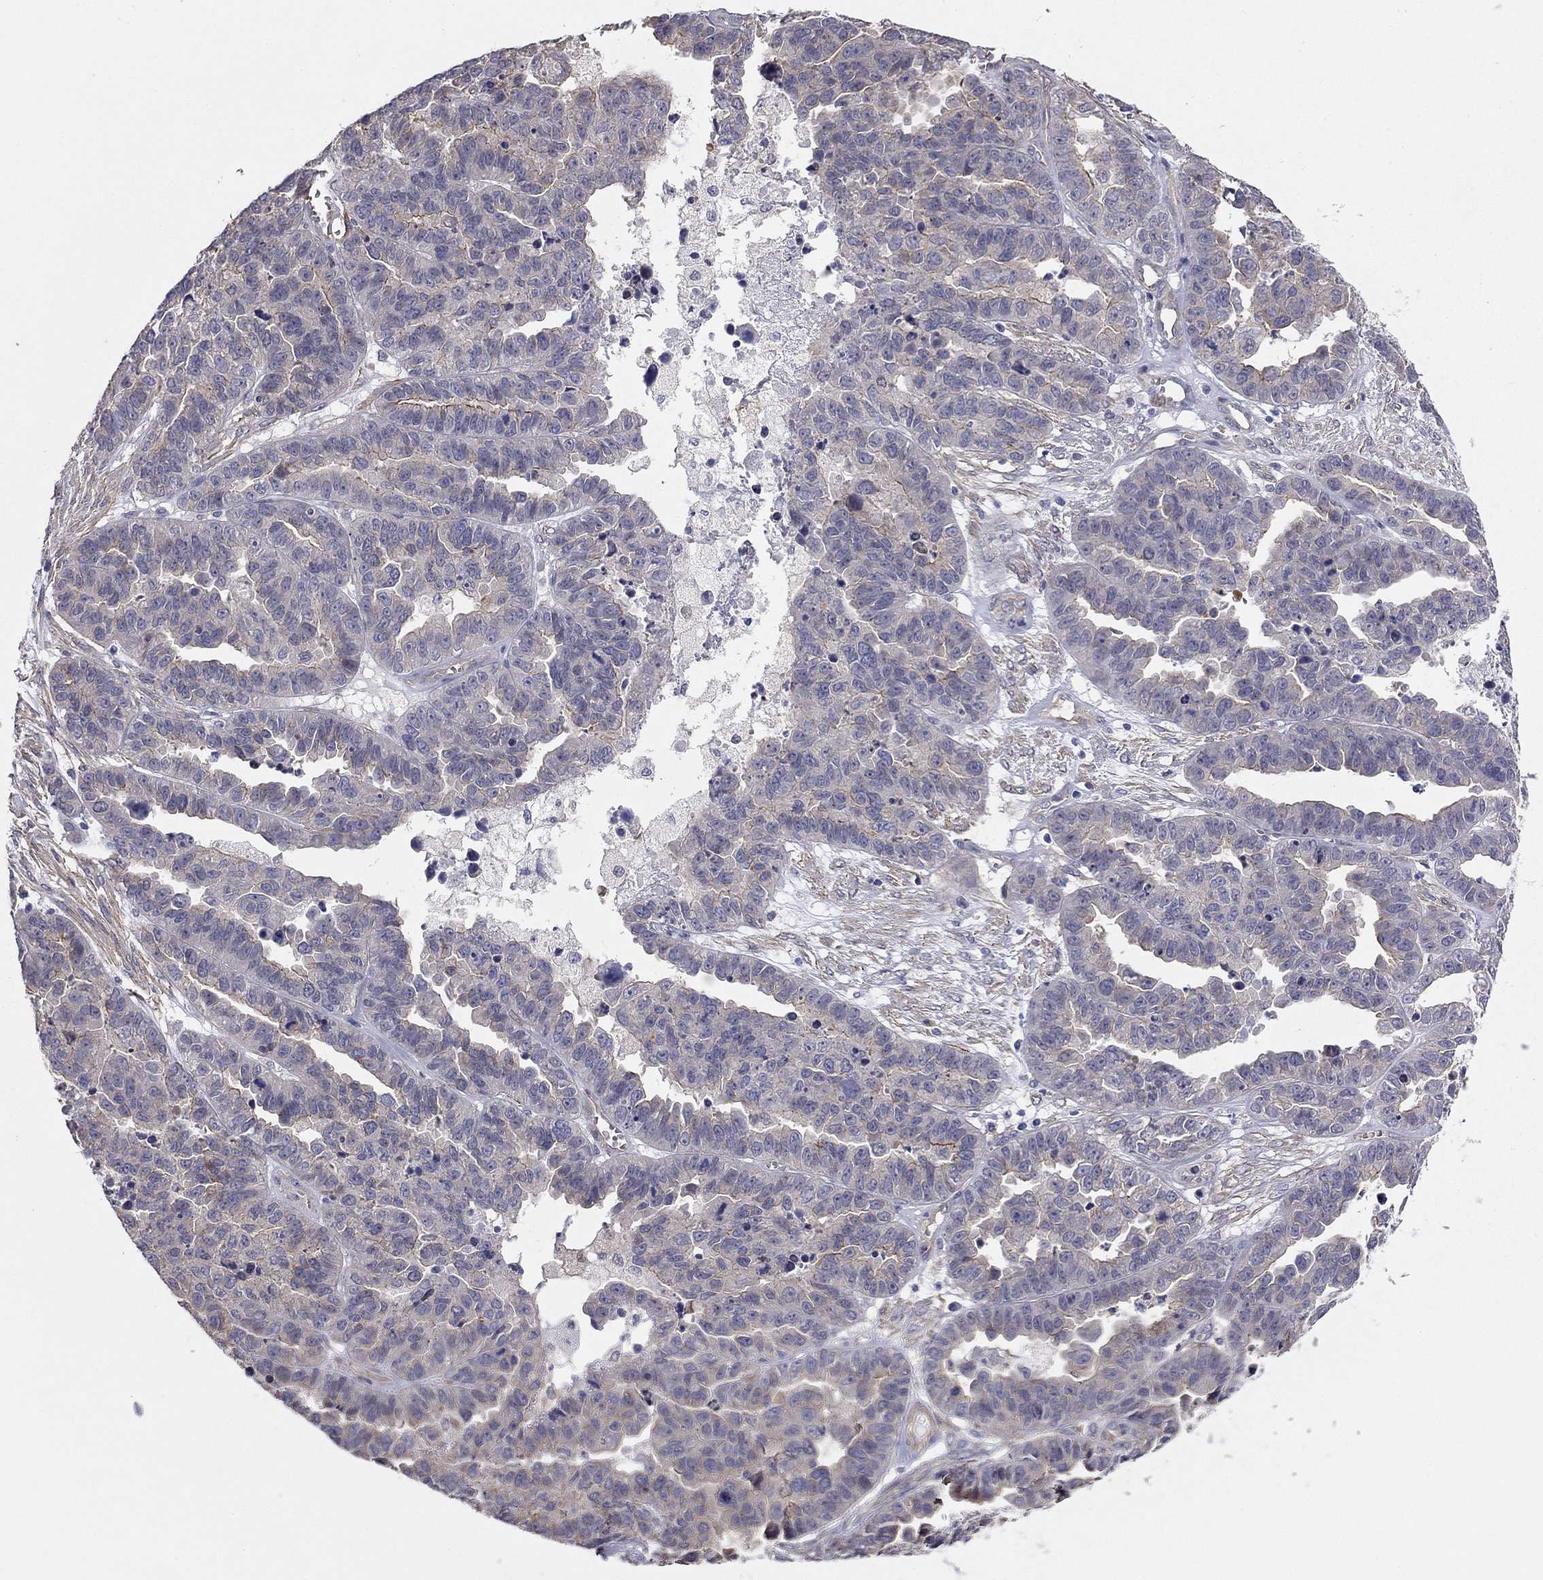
{"staining": {"intensity": "moderate", "quantity": "<25%", "location": "cytoplasmic/membranous"}, "tissue": "ovarian cancer", "cell_type": "Tumor cells", "image_type": "cancer", "snomed": [{"axis": "morphology", "description": "Cystadenocarcinoma, serous, NOS"}, {"axis": "topography", "description": "Ovary"}], "caption": "Brown immunohistochemical staining in ovarian cancer demonstrates moderate cytoplasmic/membranous staining in approximately <25% of tumor cells. (DAB (3,3'-diaminobenzidine) = brown stain, brightfield microscopy at high magnification).", "gene": "TCHH", "patient": {"sex": "female", "age": 87}}